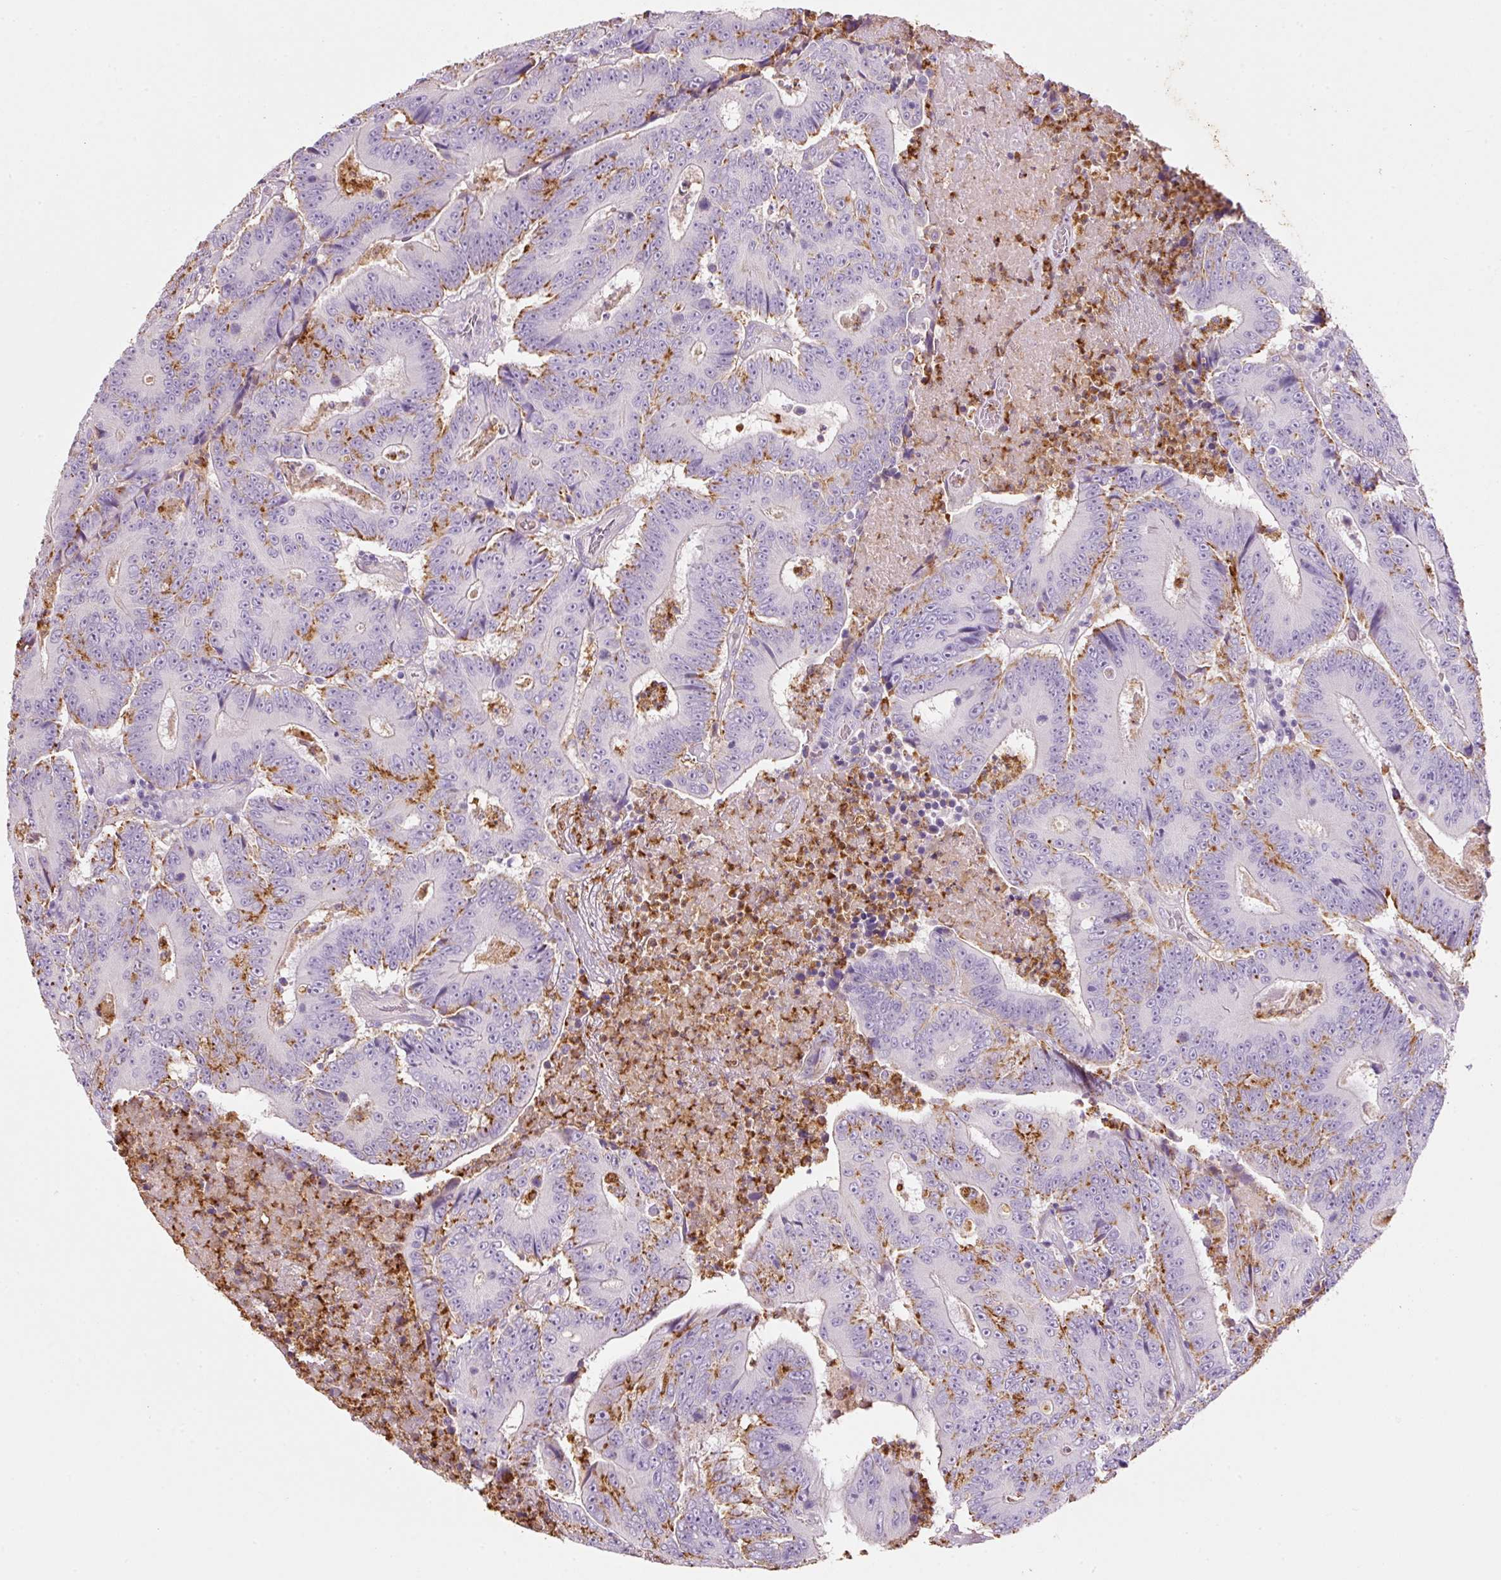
{"staining": {"intensity": "moderate", "quantity": "<25%", "location": "cytoplasmic/membranous"}, "tissue": "colorectal cancer", "cell_type": "Tumor cells", "image_type": "cancer", "snomed": [{"axis": "morphology", "description": "Adenocarcinoma, NOS"}, {"axis": "topography", "description": "Colon"}], "caption": "This is a histology image of immunohistochemistry staining of colorectal cancer (adenocarcinoma), which shows moderate expression in the cytoplasmic/membranous of tumor cells.", "gene": "TMC8", "patient": {"sex": "male", "age": 83}}